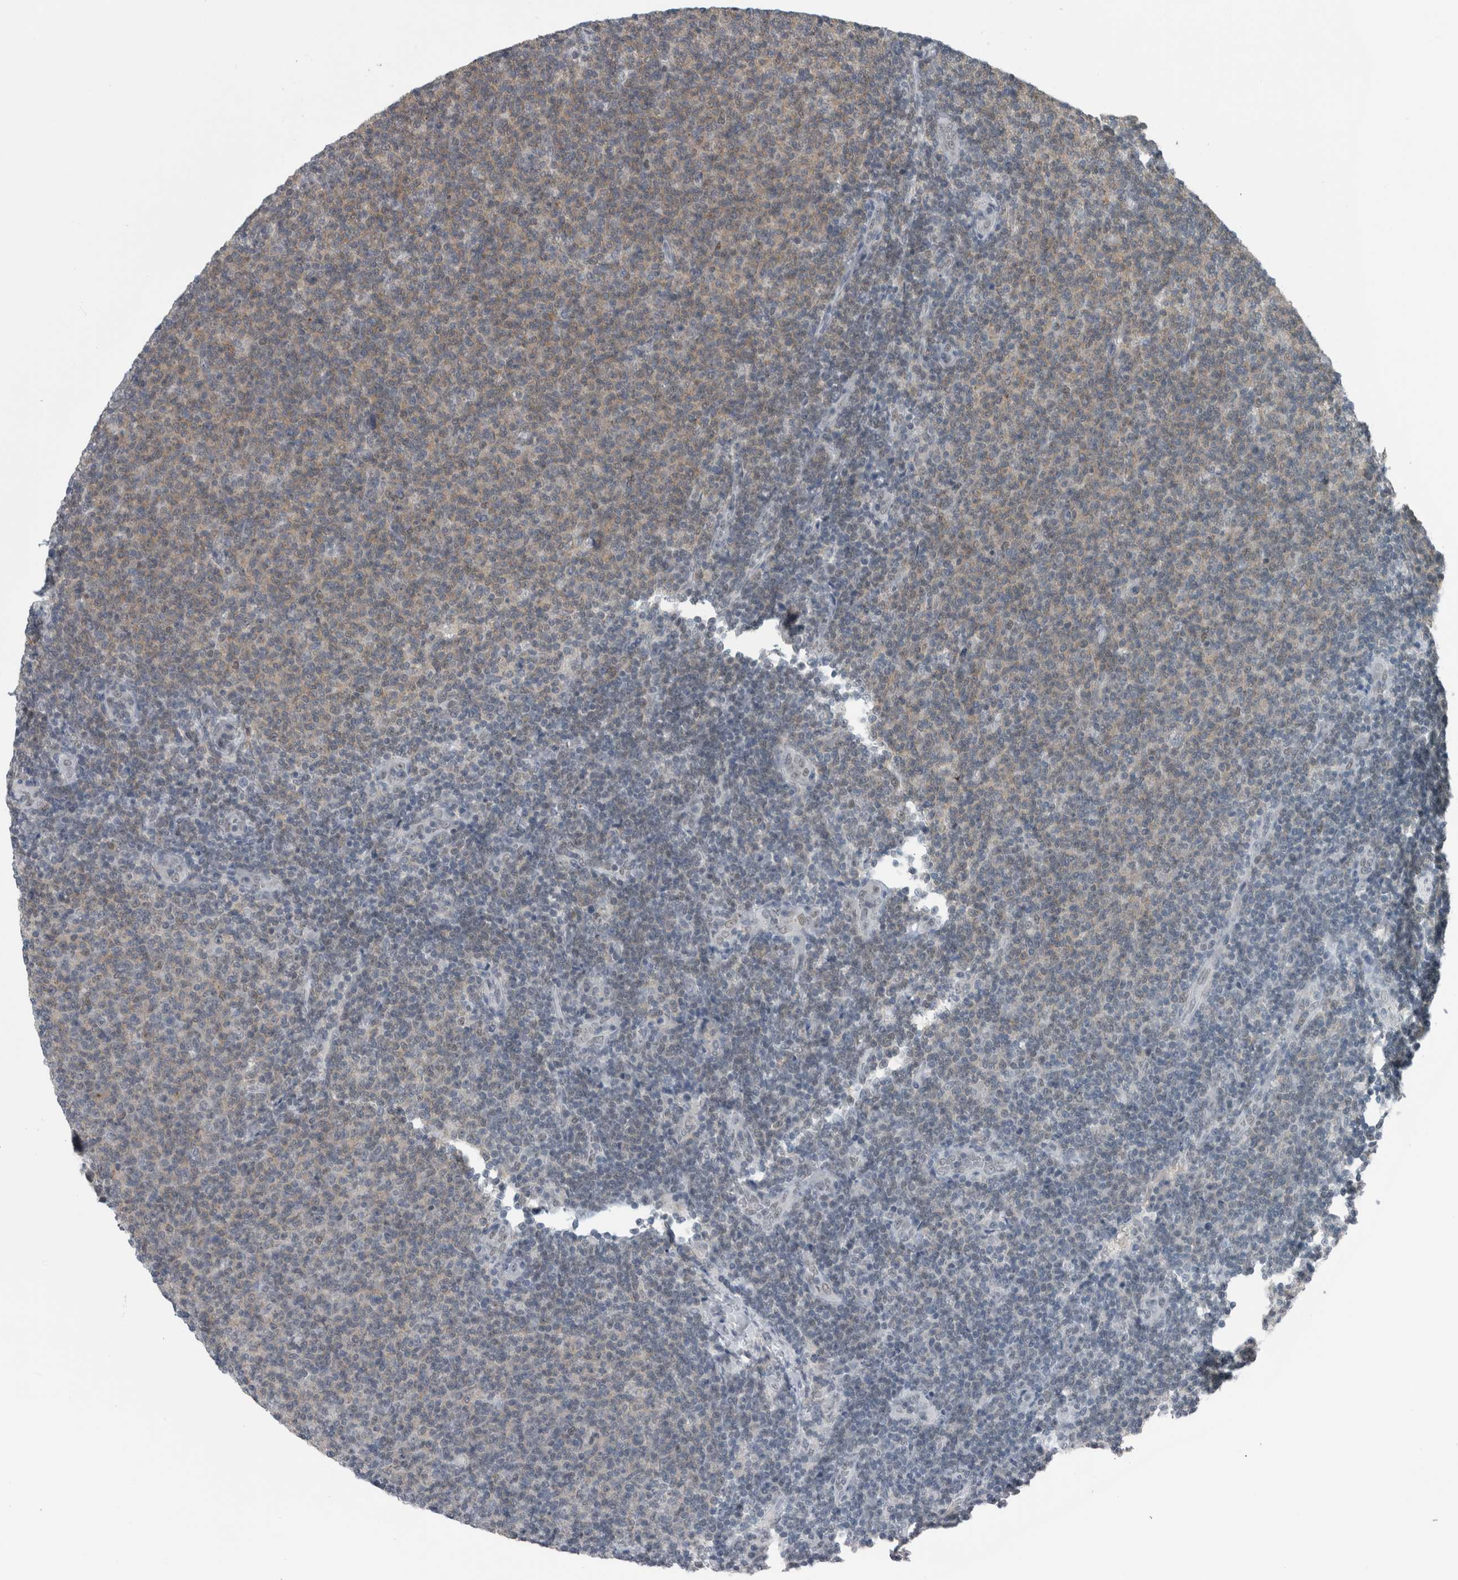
{"staining": {"intensity": "weak", "quantity": "<25%", "location": "cytoplasmic/membranous,nuclear"}, "tissue": "lymphoma", "cell_type": "Tumor cells", "image_type": "cancer", "snomed": [{"axis": "morphology", "description": "Malignant lymphoma, non-Hodgkin's type, Low grade"}, {"axis": "topography", "description": "Lymph node"}], "caption": "Tumor cells show no significant protein positivity in lymphoma.", "gene": "ZBTB21", "patient": {"sex": "male", "age": 66}}